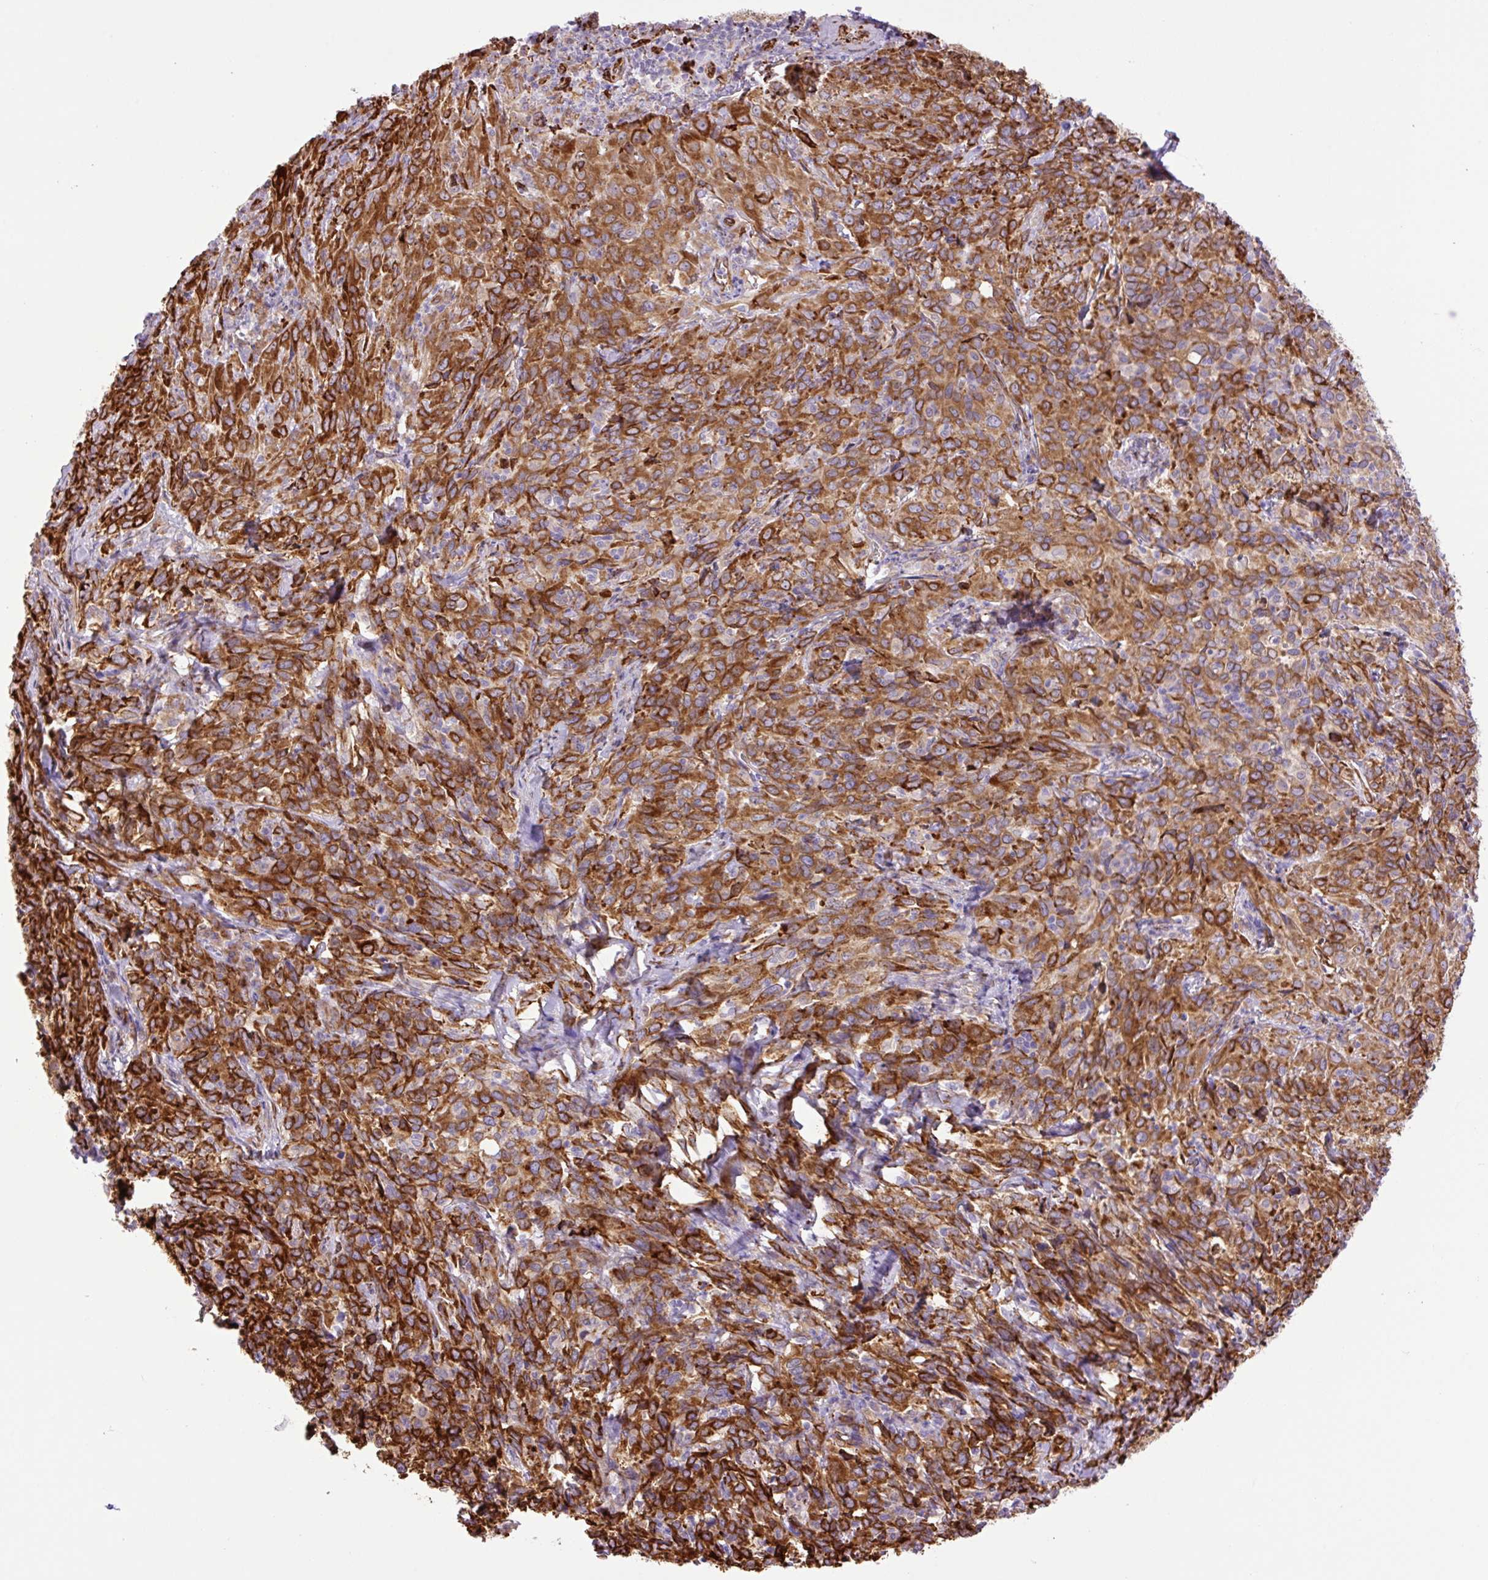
{"staining": {"intensity": "strong", "quantity": ">75%", "location": "cytoplasmic/membranous"}, "tissue": "cervical cancer", "cell_type": "Tumor cells", "image_type": "cancer", "snomed": [{"axis": "morphology", "description": "Squamous cell carcinoma, NOS"}, {"axis": "topography", "description": "Cervix"}], "caption": "Immunohistochemistry histopathology image of neoplastic tissue: cervical squamous cell carcinoma stained using IHC demonstrates high levels of strong protein expression localized specifically in the cytoplasmic/membranous of tumor cells, appearing as a cytoplasmic/membranous brown color.", "gene": "RAB30", "patient": {"sex": "female", "age": 51}}